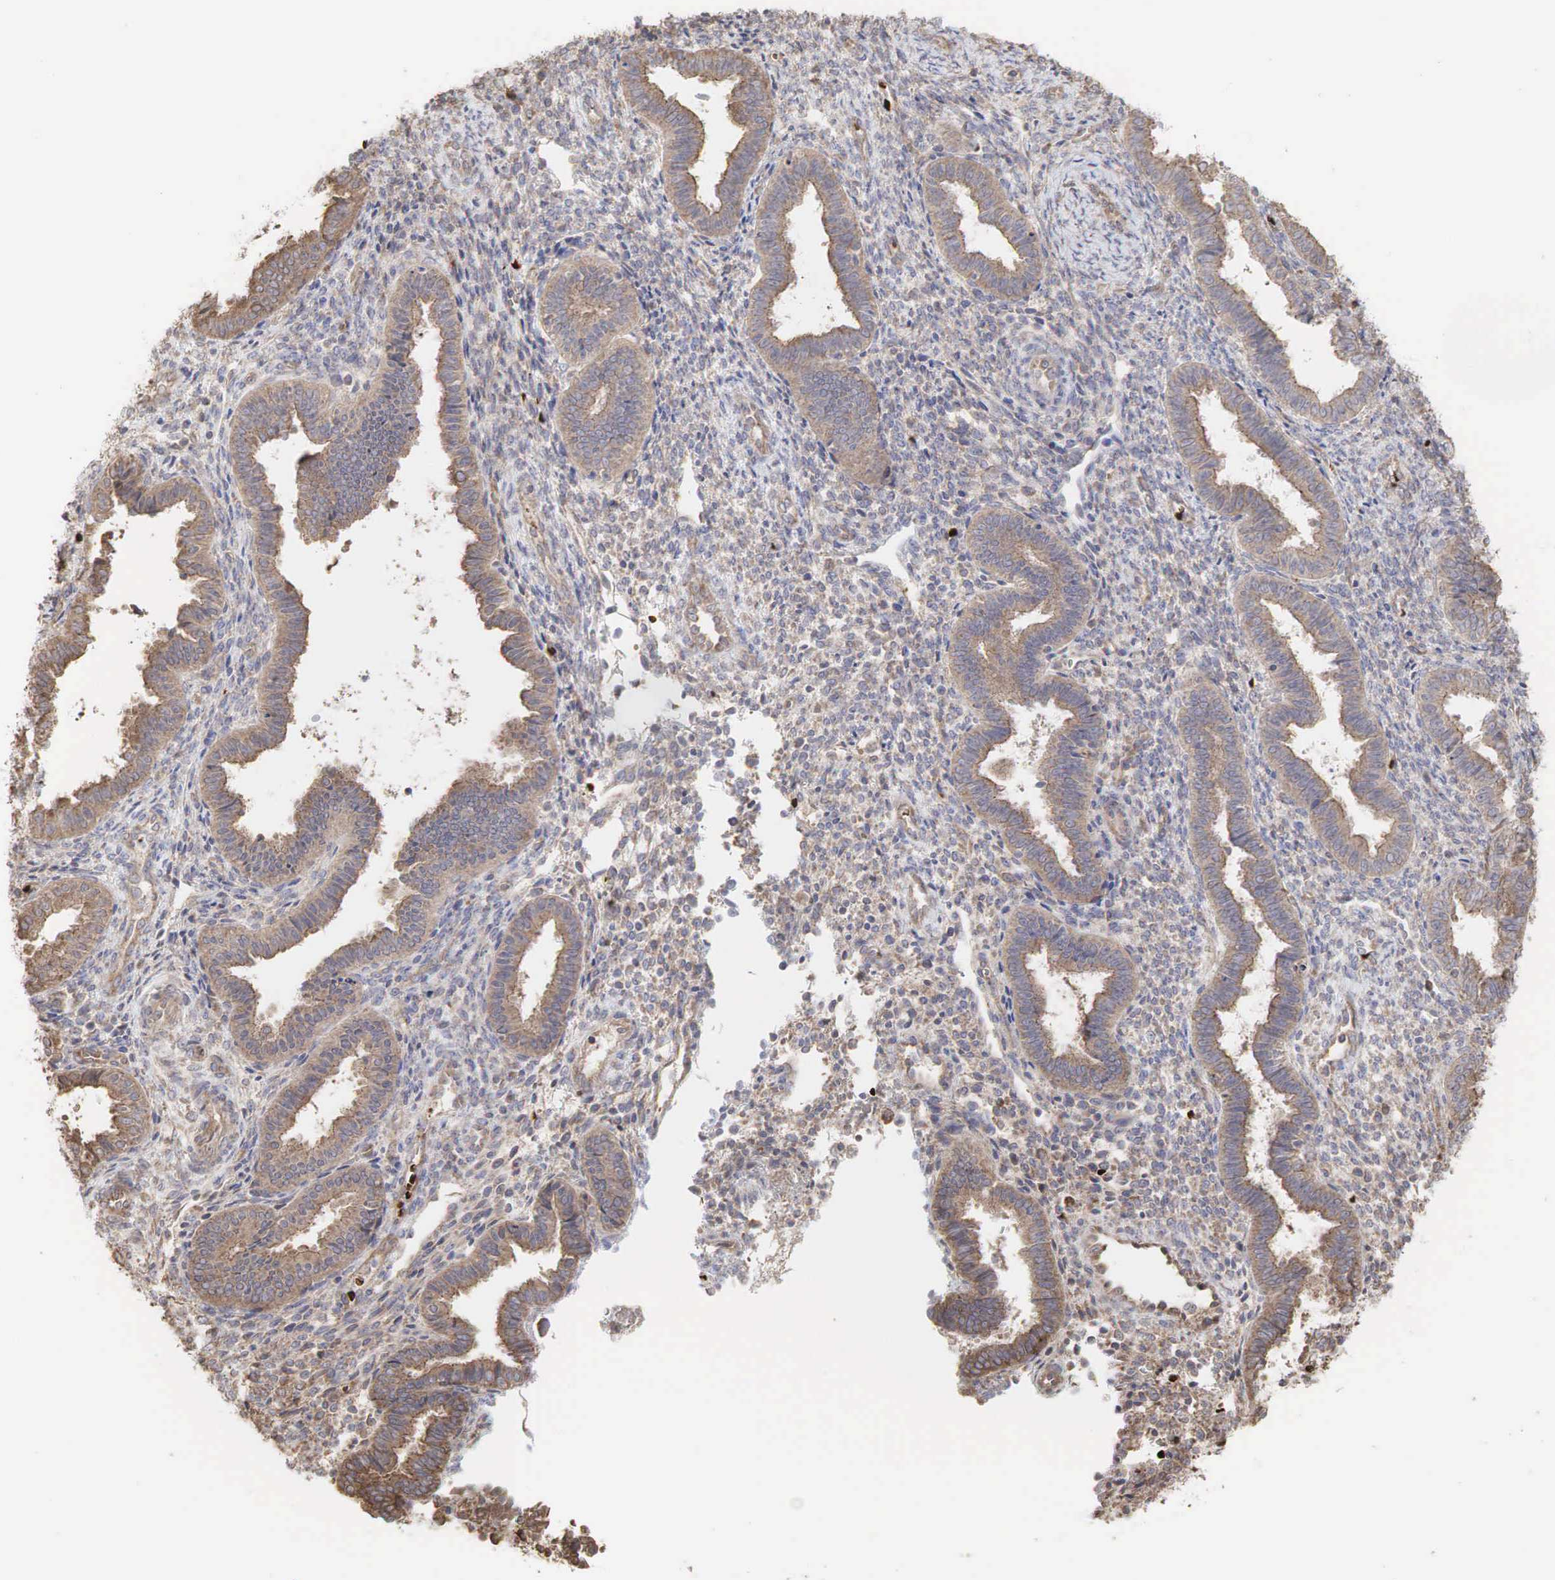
{"staining": {"intensity": "weak", "quantity": ">75%", "location": "cytoplasmic/membranous"}, "tissue": "endometrium", "cell_type": "Cells in endometrial stroma", "image_type": "normal", "snomed": [{"axis": "morphology", "description": "Normal tissue, NOS"}, {"axis": "topography", "description": "Endometrium"}], "caption": "Endometrium stained with a brown dye reveals weak cytoplasmic/membranous positive staining in about >75% of cells in endometrial stroma.", "gene": "PABPC5", "patient": {"sex": "female", "age": 36}}